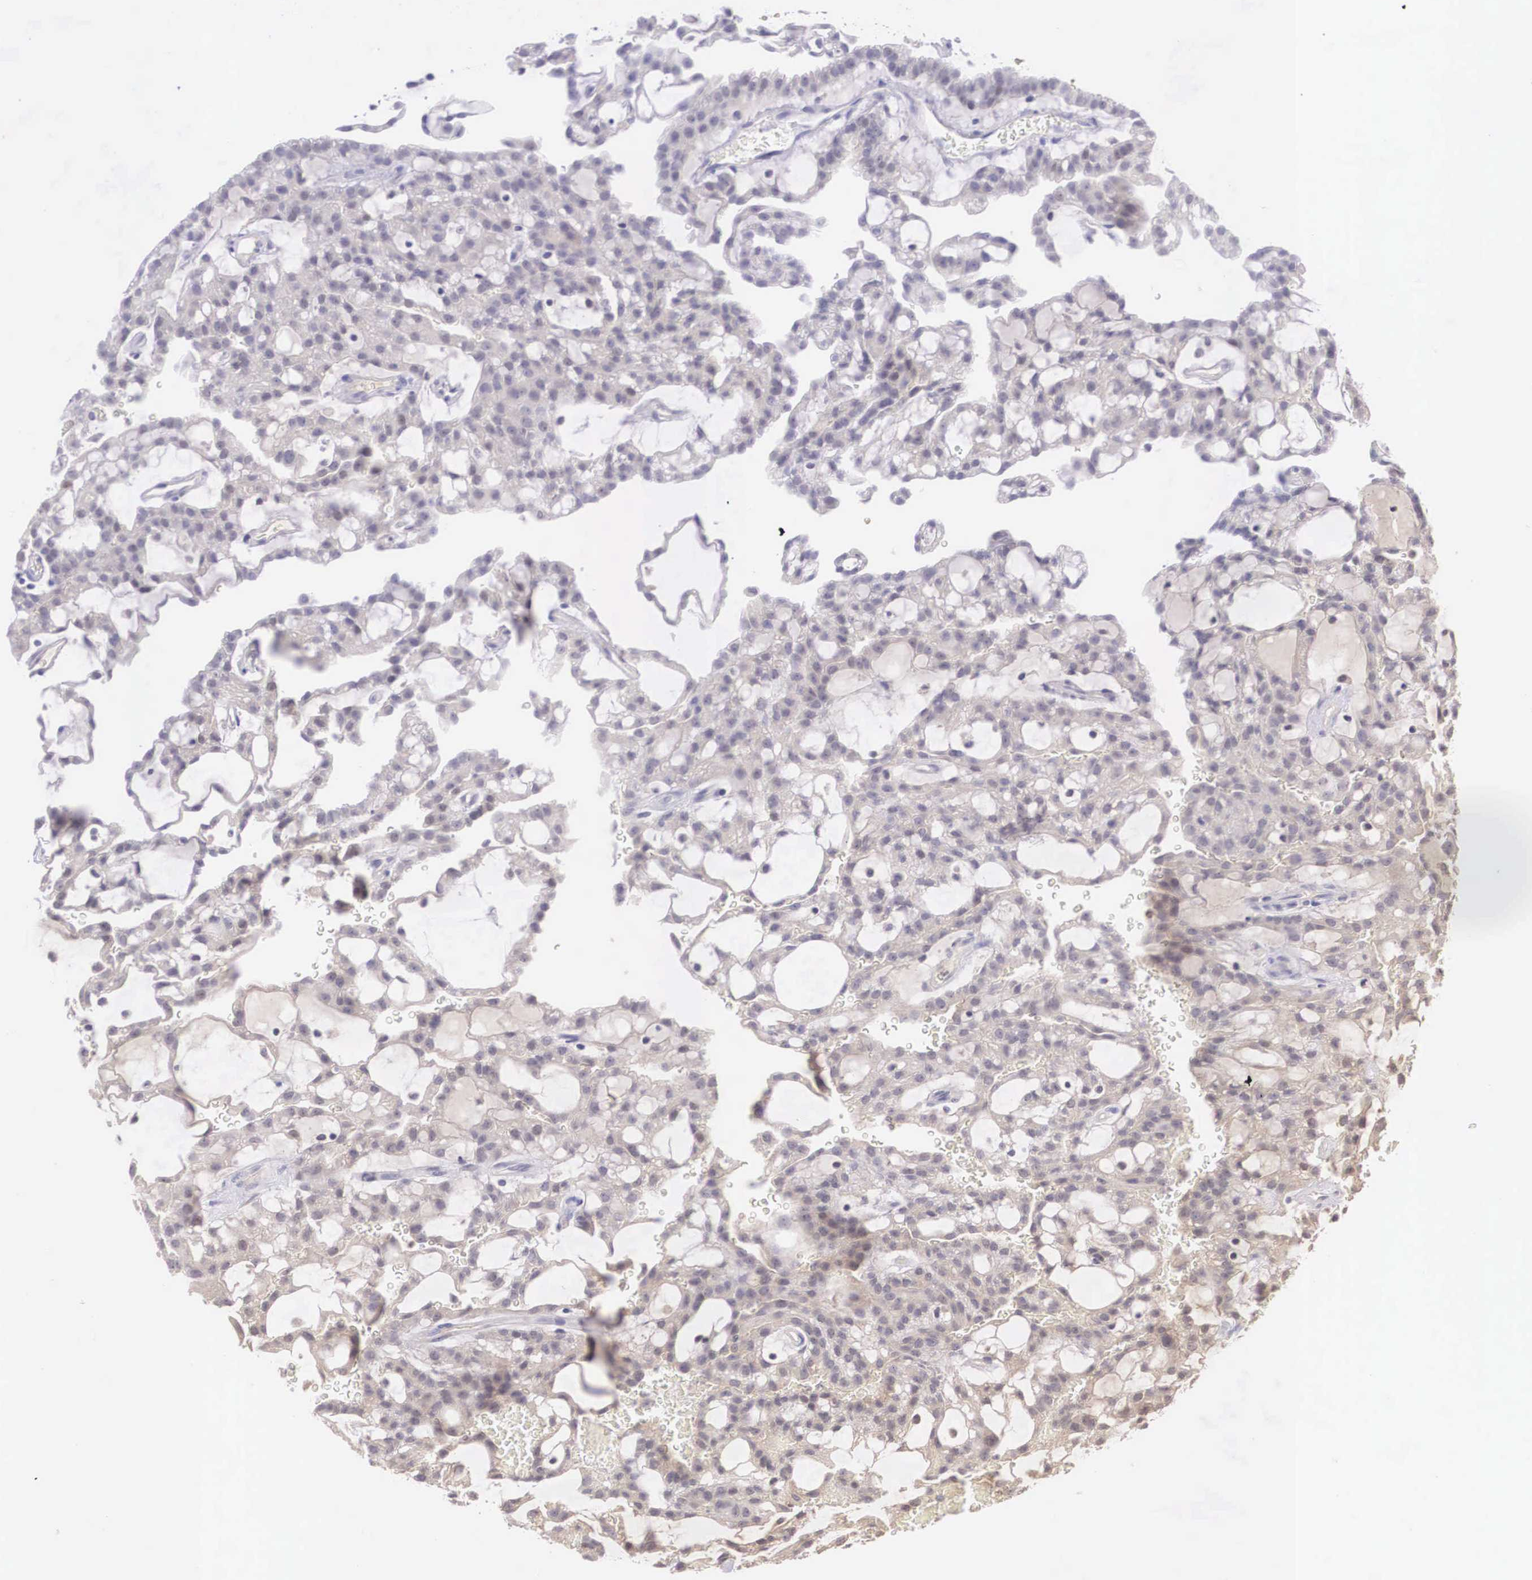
{"staining": {"intensity": "negative", "quantity": "none", "location": "none"}, "tissue": "renal cancer", "cell_type": "Tumor cells", "image_type": "cancer", "snomed": [{"axis": "morphology", "description": "Adenocarcinoma, NOS"}, {"axis": "topography", "description": "Kidney"}], "caption": "High power microscopy histopathology image of an IHC histopathology image of adenocarcinoma (renal), revealing no significant positivity in tumor cells.", "gene": "BCL6", "patient": {"sex": "male", "age": 63}}